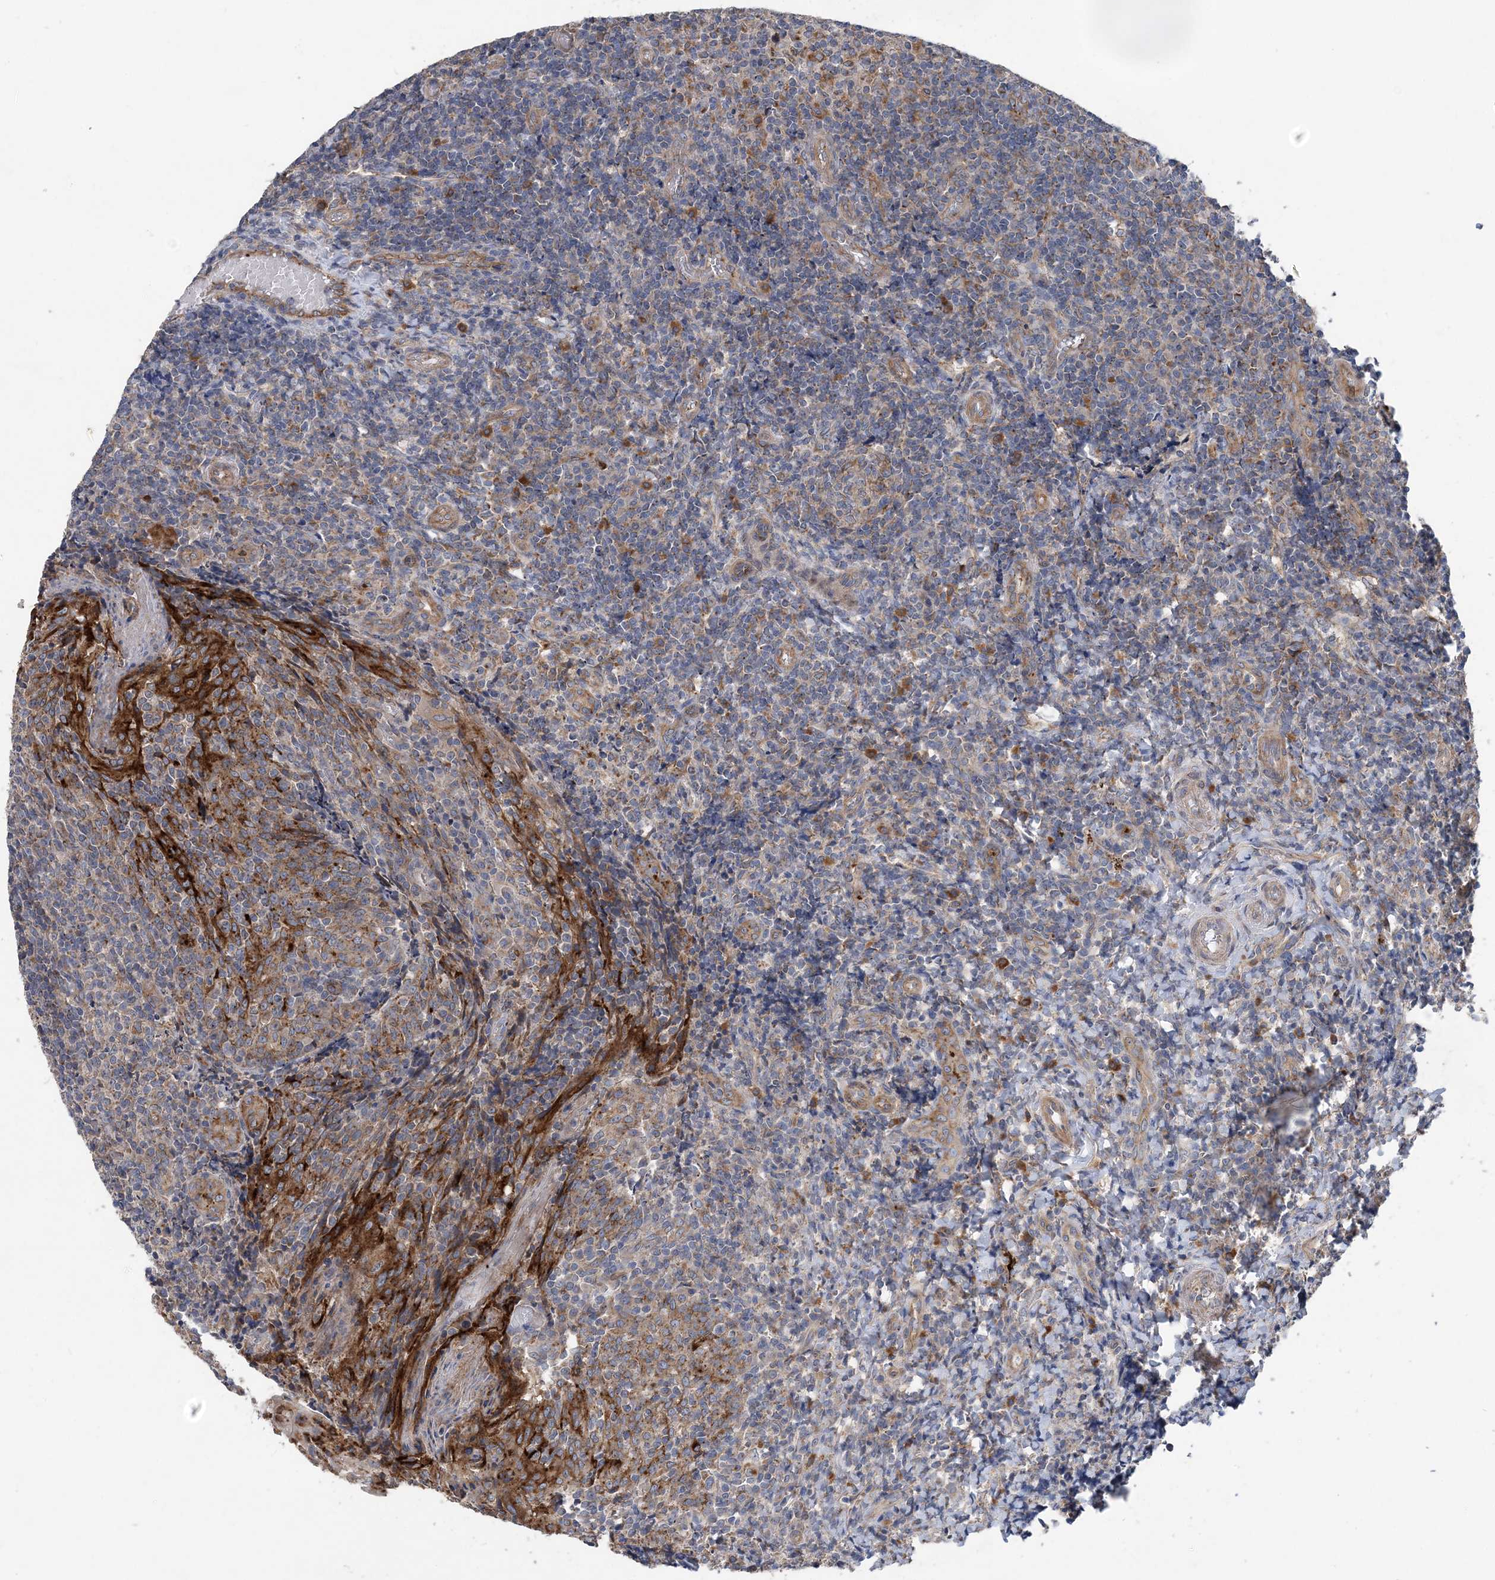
{"staining": {"intensity": "moderate", "quantity": "<25%", "location": "cytoplasmic/membranous"}, "tissue": "tonsil", "cell_type": "Germinal center cells", "image_type": "normal", "snomed": [{"axis": "morphology", "description": "Normal tissue, NOS"}, {"axis": "topography", "description": "Tonsil"}], "caption": "Protein staining of benign tonsil reveals moderate cytoplasmic/membranous expression in approximately <25% of germinal center cells. Nuclei are stained in blue.", "gene": "PTTG1IP", "patient": {"sex": "female", "age": 19}}